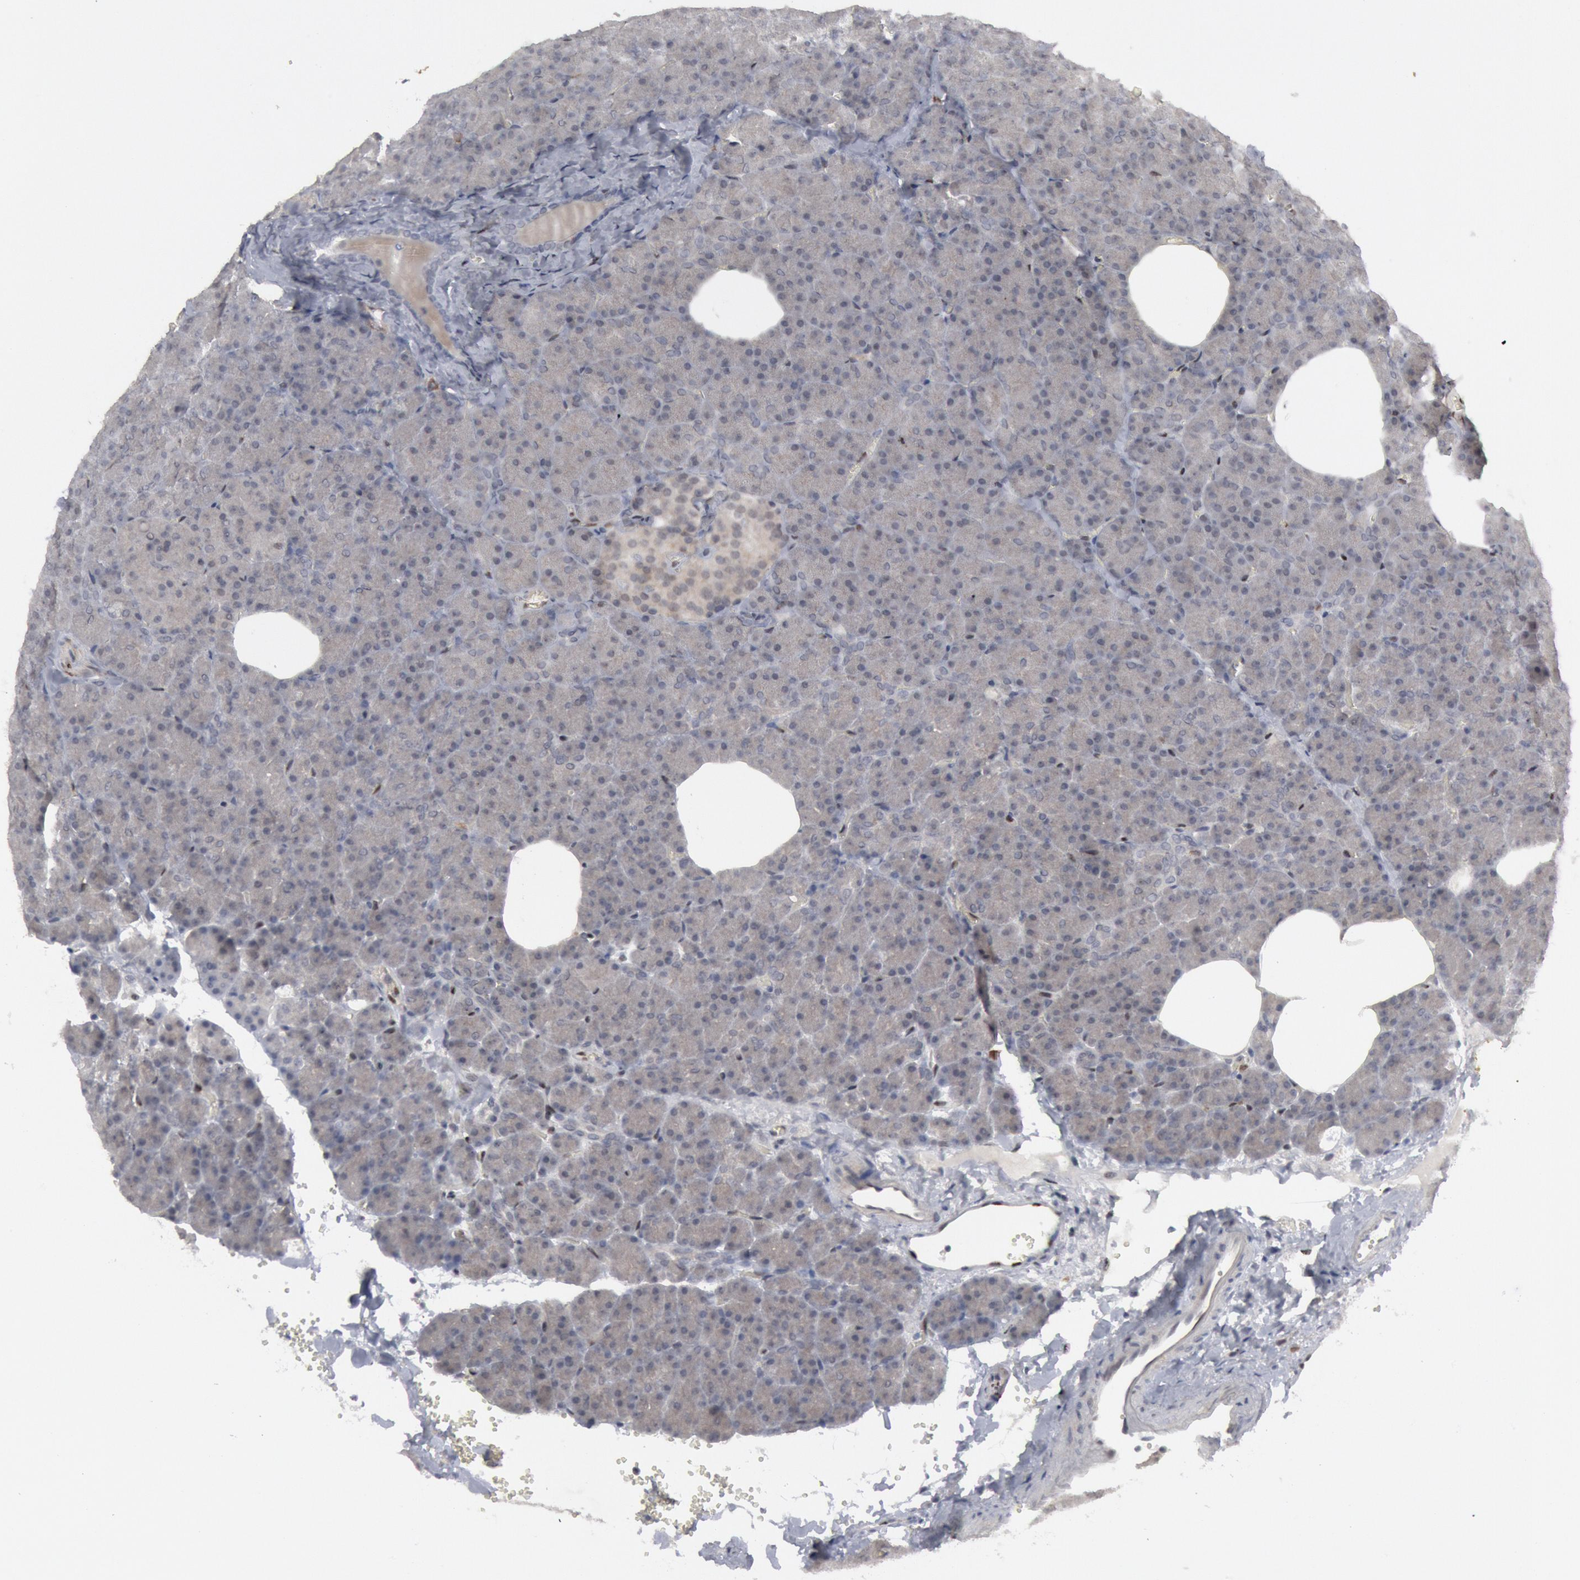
{"staining": {"intensity": "negative", "quantity": "none", "location": "none"}, "tissue": "pancreas", "cell_type": "Exocrine glandular cells", "image_type": "normal", "snomed": [{"axis": "morphology", "description": "Normal tissue, NOS"}, {"axis": "topography", "description": "Pancreas"}], "caption": "This image is of unremarkable pancreas stained with immunohistochemistry to label a protein in brown with the nuclei are counter-stained blue. There is no expression in exocrine glandular cells.", "gene": "FOXO1", "patient": {"sex": "female", "age": 35}}